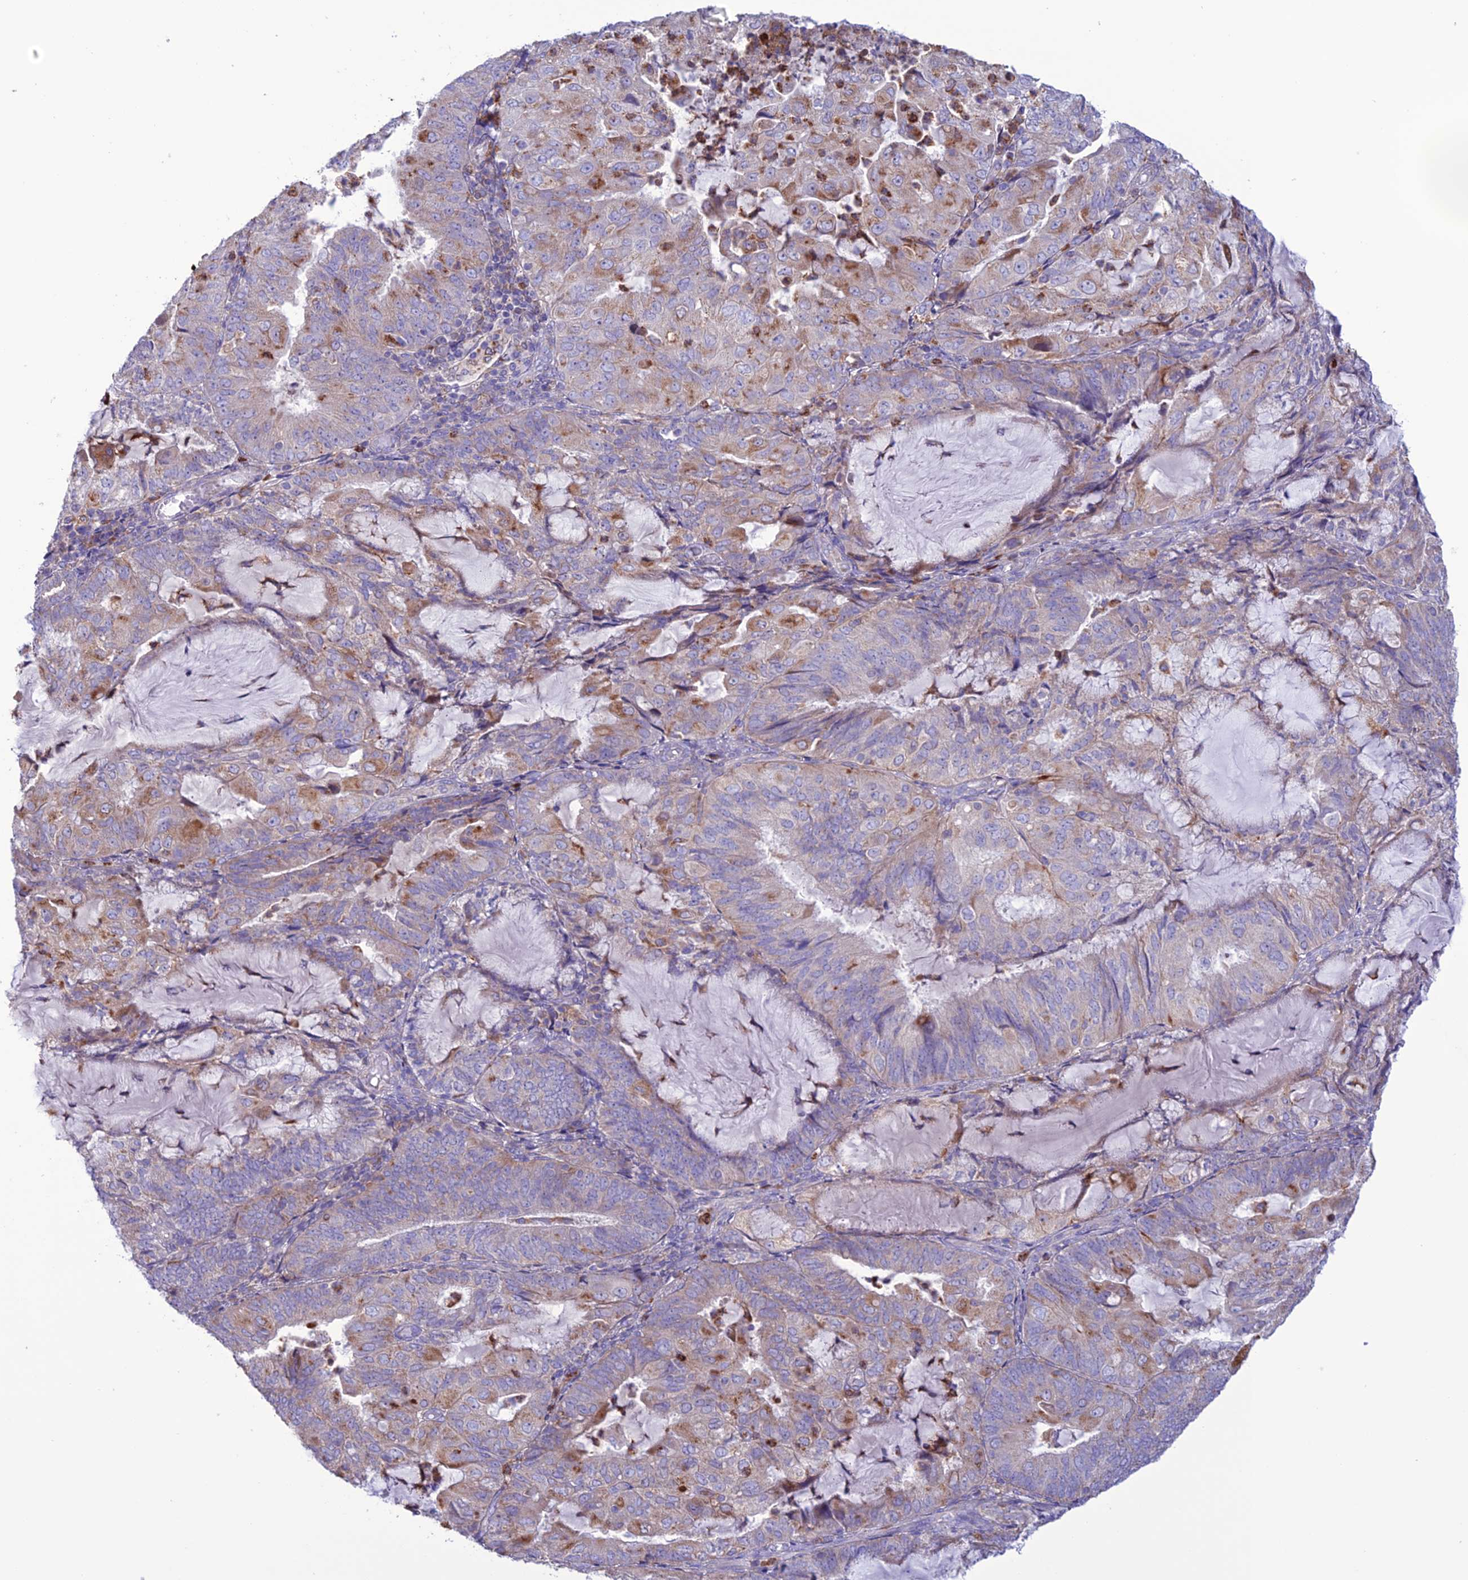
{"staining": {"intensity": "moderate", "quantity": "<25%", "location": "cytoplasmic/membranous"}, "tissue": "endometrial cancer", "cell_type": "Tumor cells", "image_type": "cancer", "snomed": [{"axis": "morphology", "description": "Adenocarcinoma, NOS"}, {"axis": "topography", "description": "Endometrium"}], "caption": "Adenocarcinoma (endometrial) stained with IHC displays moderate cytoplasmic/membranous positivity in about <25% of tumor cells.", "gene": "CLCN7", "patient": {"sex": "female", "age": 81}}